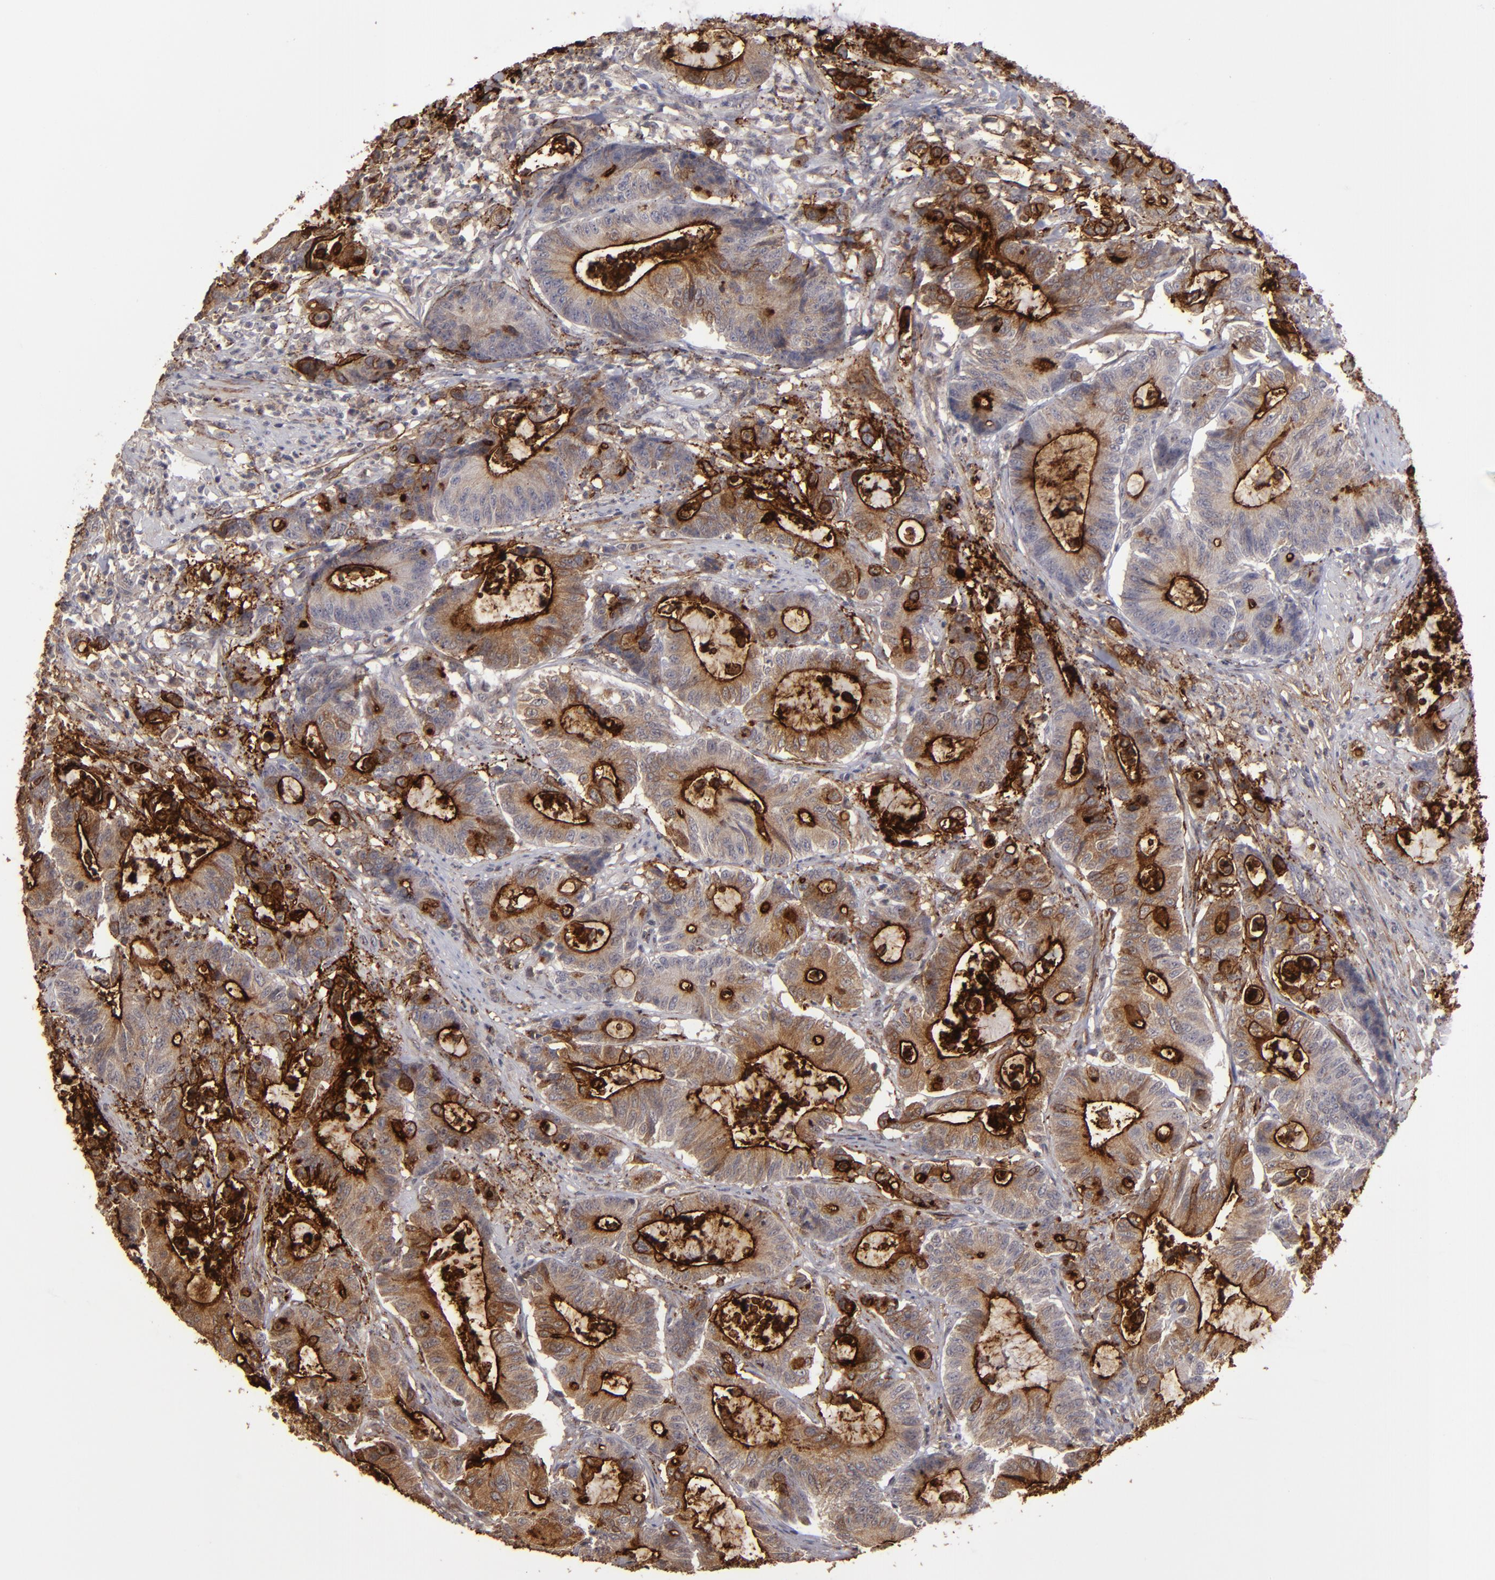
{"staining": {"intensity": "strong", "quantity": "25%-75%", "location": "cytoplasmic/membranous"}, "tissue": "colorectal cancer", "cell_type": "Tumor cells", "image_type": "cancer", "snomed": [{"axis": "morphology", "description": "Adenocarcinoma, NOS"}, {"axis": "topography", "description": "Colon"}], "caption": "This is an image of immunohistochemistry (IHC) staining of colorectal cancer (adenocarcinoma), which shows strong positivity in the cytoplasmic/membranous of tumor cells.", "gene": "CD55", "patient": {"sex": "female", "age": 84}}